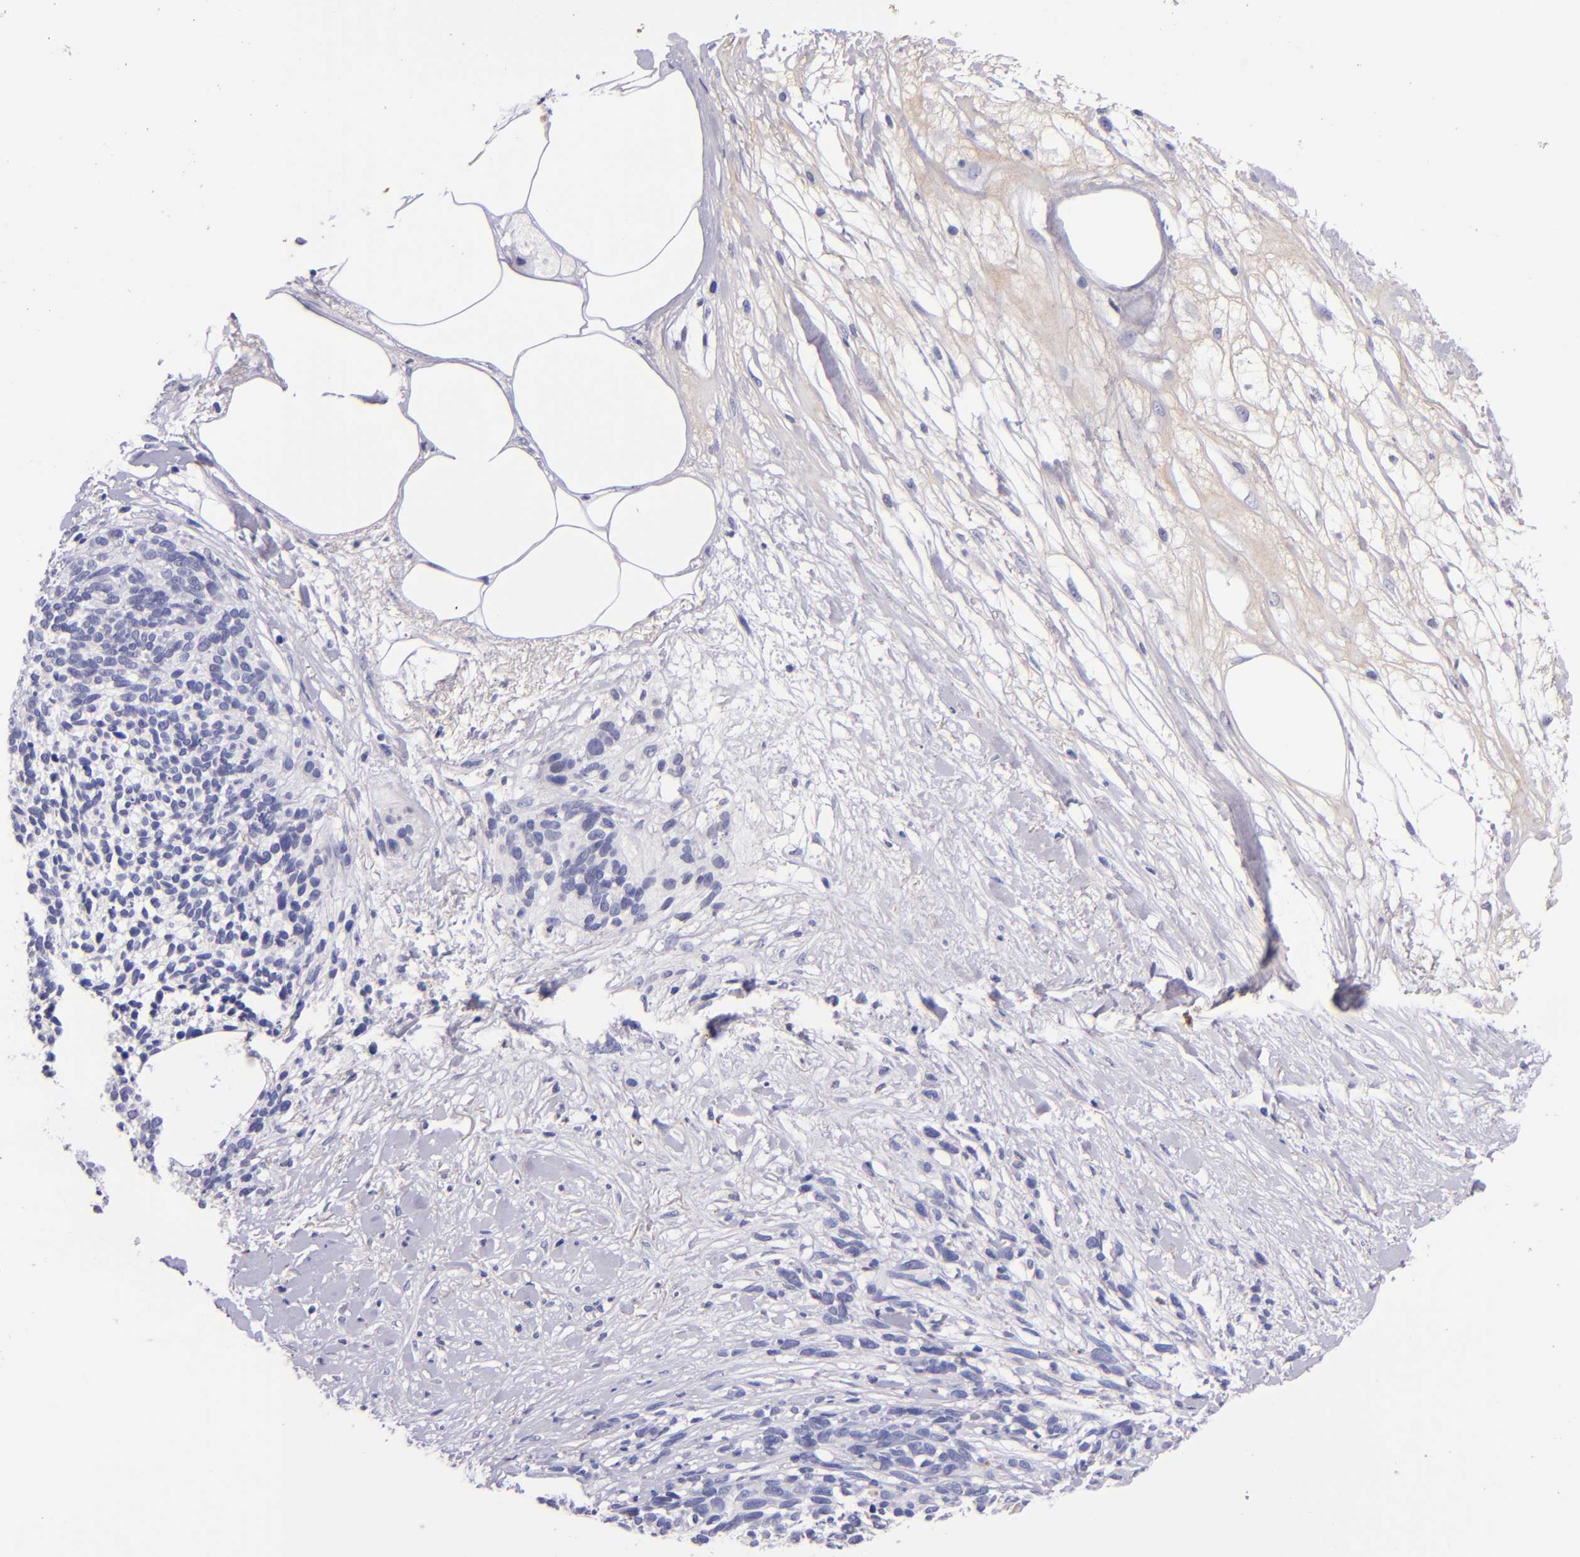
{"staining": {"intensity": "negative", "quantity": "none", "location": "none"}, "tissue": "melanoma", "cell_type": "Tumor cells", "image_type": "cancer", "snomed": [{"axis": "morphology", "description": "Malignant melanoma, NOS"}, {"axis": "topography", "description": "Skin"}], "caption": "Tumor cells are negative for brown protein staining in melanoma.", "gene": "KNG1", "patient": {"sex": "female", "age": 85}}